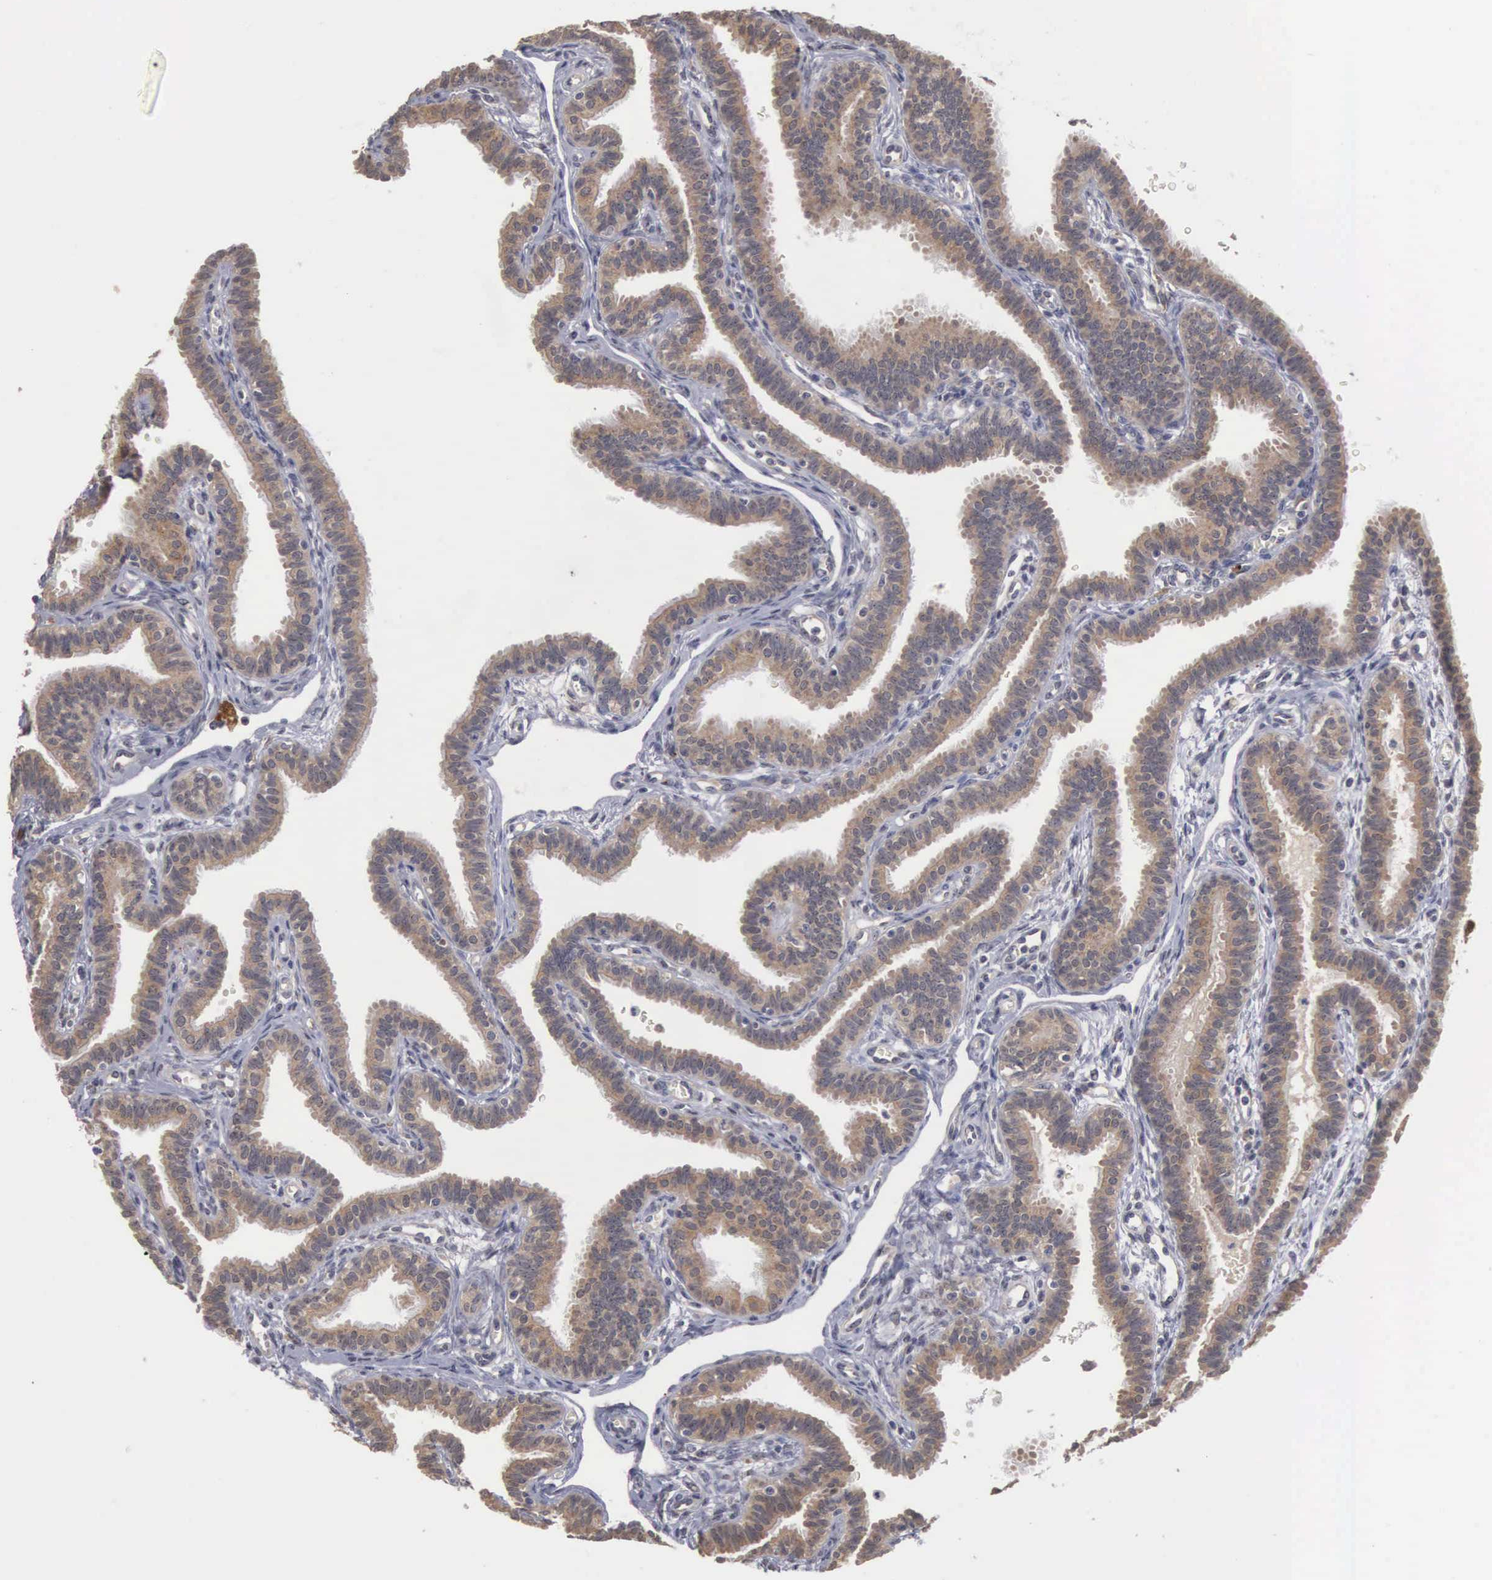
{"staining": {"intensity": "moderate", "quantity": "<25%", "location": "cytoplasmic/membranous"}, "tissue": "fallopian tube", "cell_type": "Glandular cells", "image_type": "normal", "snomed": [{"axis": "morphology", "description": "Normal tissue, NOS"}, {"axis": "topography", "description": "Fallopian tube"}], "caption": "The immunohistochemical stain labels moderate cytoplasmic/membranous staining in glandular cells of unremarkable fallopian tube. The protein is shown in brown color, while the nuclei are stained blue.", "gene": "AMN", "patient": {"sex": "female", "age": 32}}